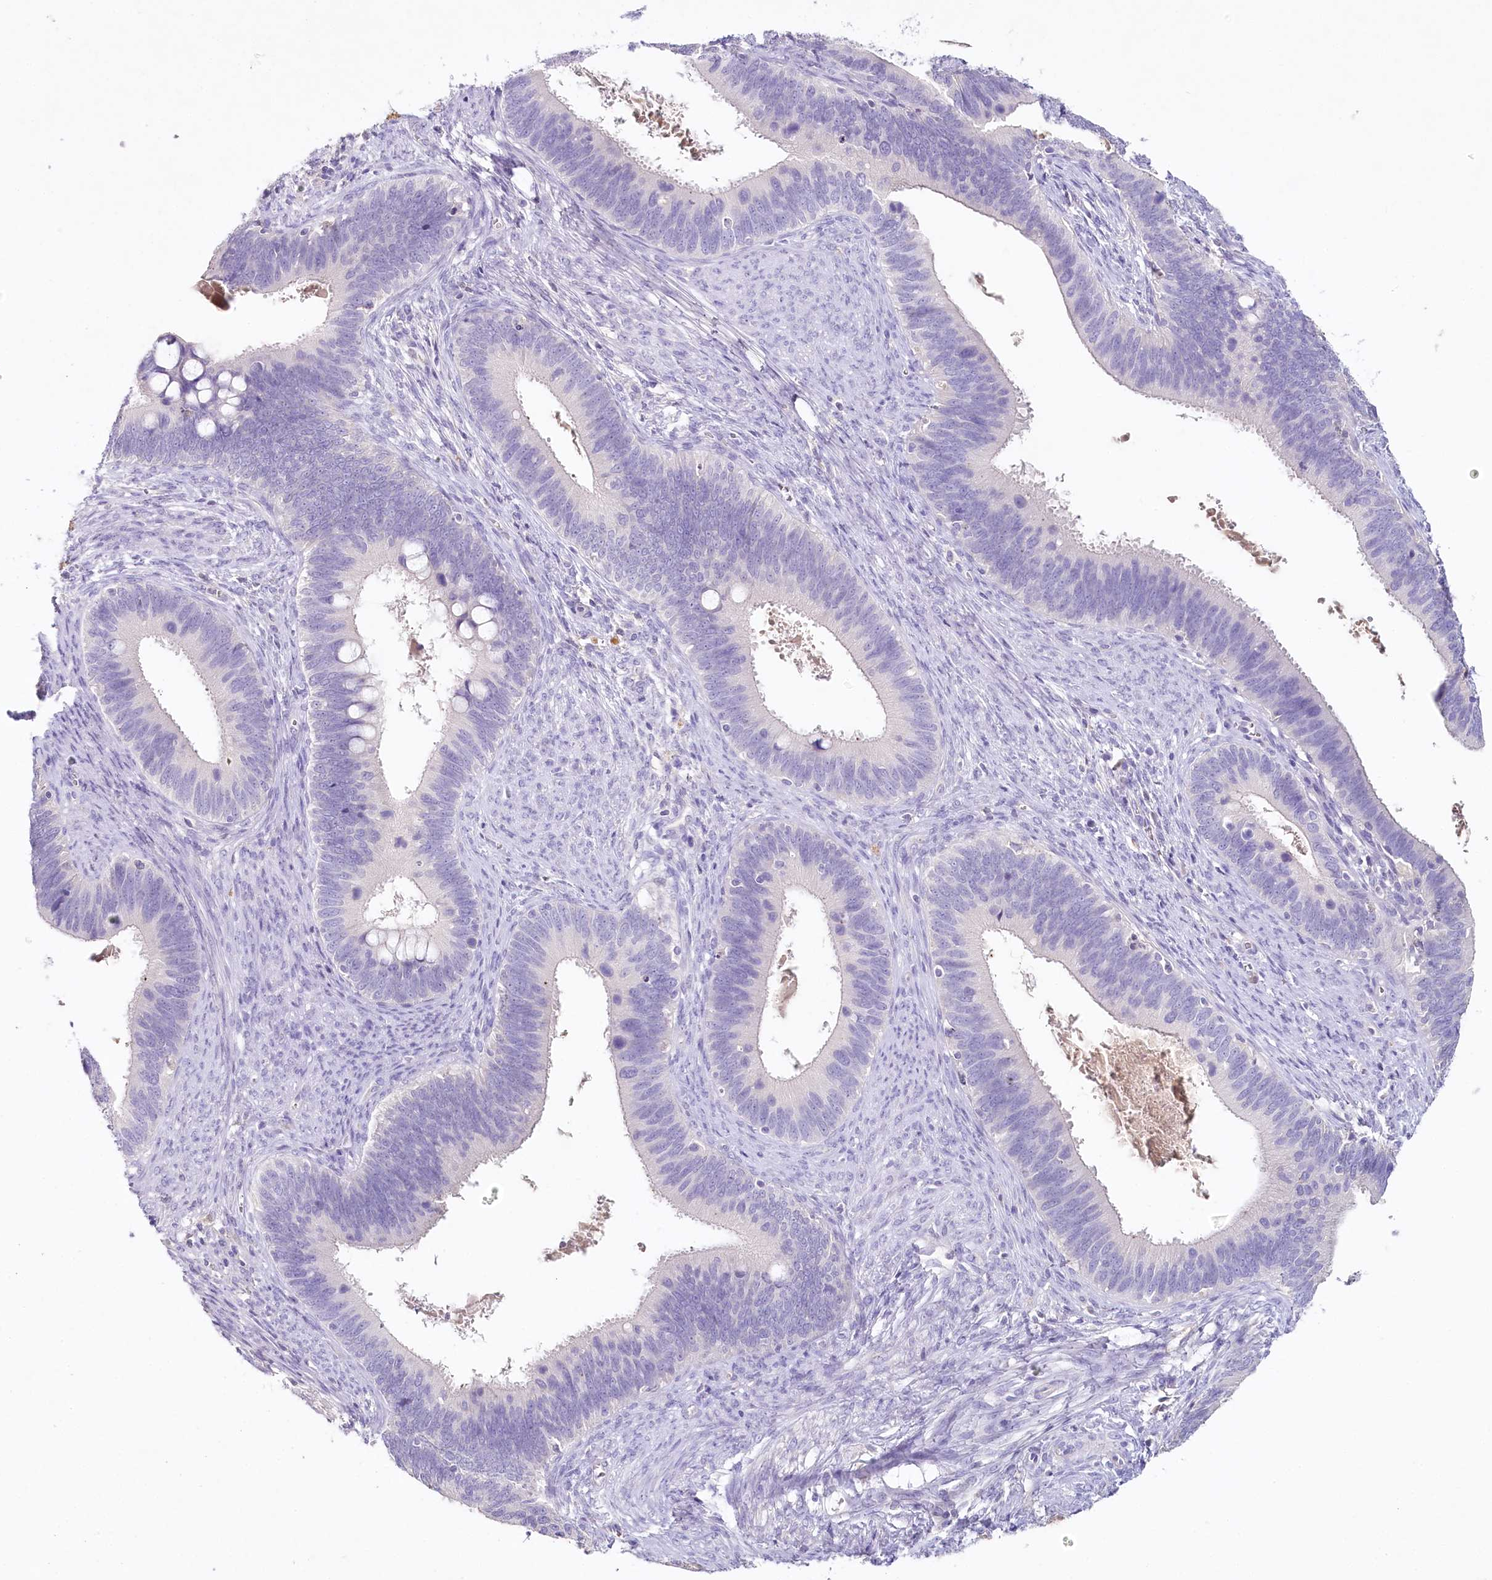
{"staining": {"intensity": "negative", "quantity": "none", "location": "none"}, "tissue": "cervical cancer", "cell_type": "Tumor cells", "image_type": "cancer", "snomed": [{"axis": "morphology", "description": "Adenocarcinoma, NOS"}, {"axis": "topography", "description": "Cervix"}], "caption": "Immunohistochemical staining of human cervical cancer reveals no significant staining in tumor cells.", "gene": "HPD", "patient": {"sex": "female", "age": 42}}